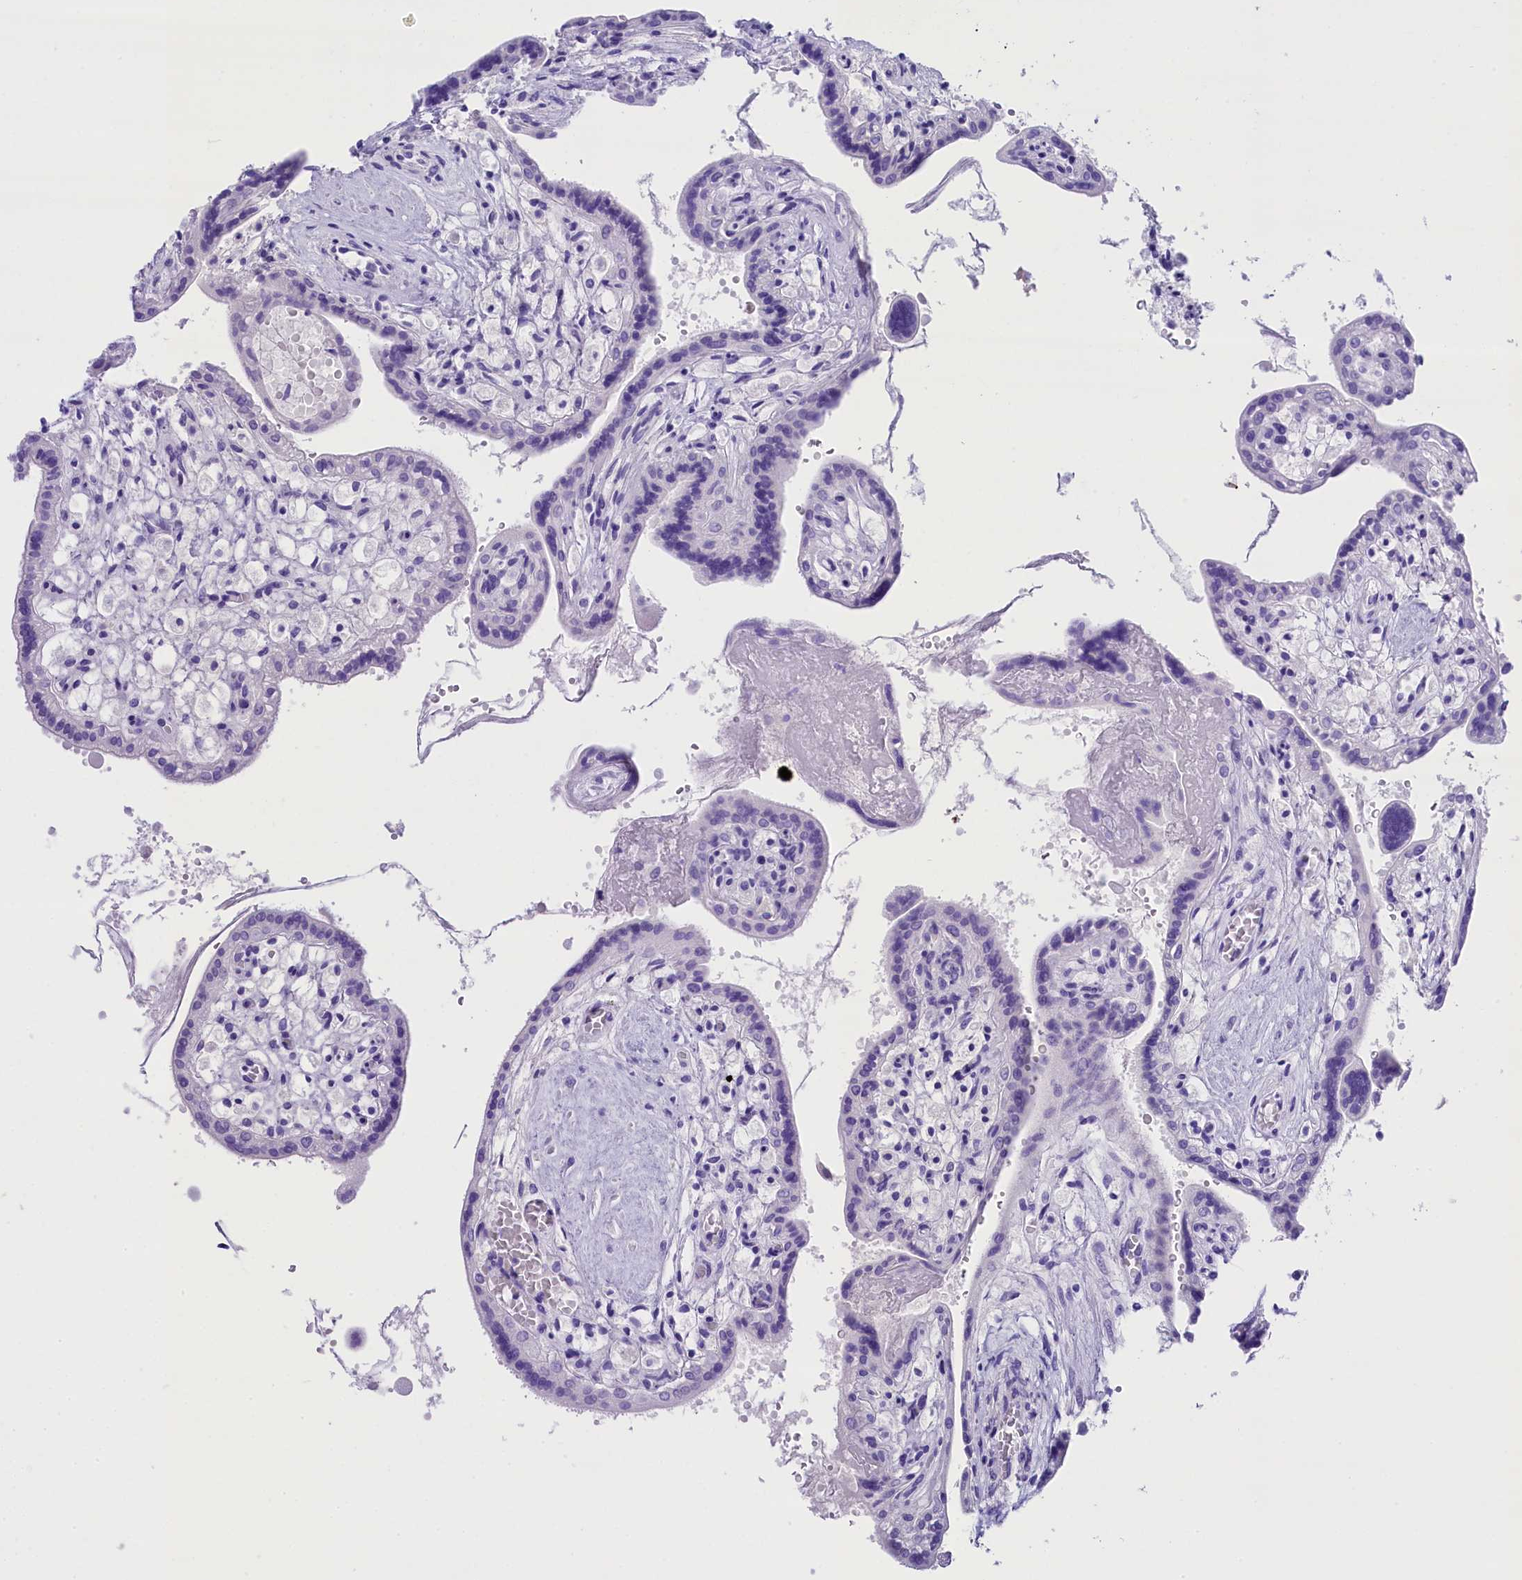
{"staining": {"intensity": "negative", "quantity": "none", "location": "none"}, "tissue": "placenta", "cell_type": "Decidual cells", "image_type": "normal", "snomed": [{"axis": "morphology", "description": "Normal tissue, NOS"}, {"axis": "topography", "description": "Placenta"}], "caption": "Immunohistochemistry (IHC) histopathology image of unremarkable placenta stained for a protein (brown), which displays no staining in decidual cells.", "gene": "SKIDA1", "patient": {"sex": "female", "age": 37}}